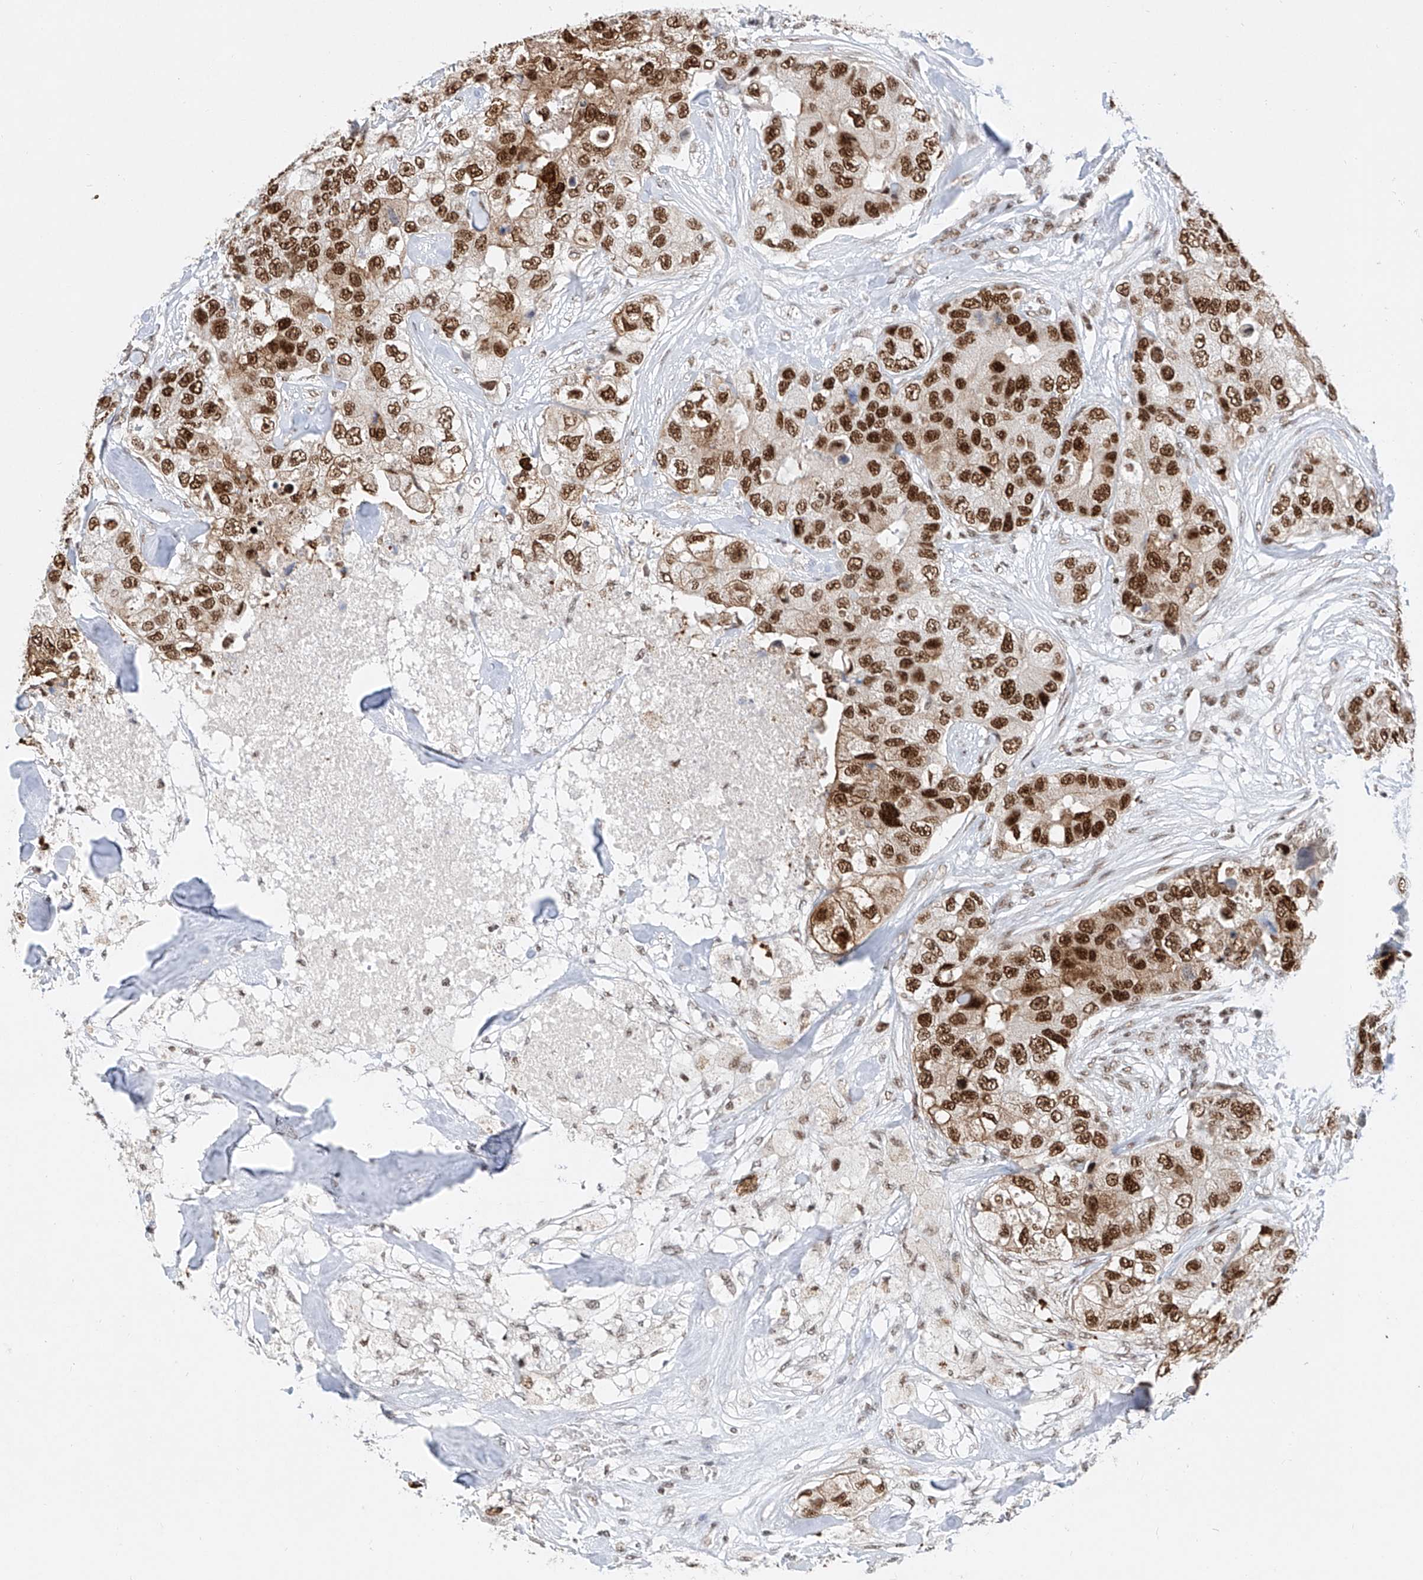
{"staining": {"intensity": "strong", "quantity": ">75%", "location": "nuclear"}, "tissue": "breast cancer", "cell_type": "Tumor cells", "image_type": "cancer", "snomed": [{"axis": "morphology", "description": "Duct carcinoma"}, {"axis": "topography", "description": "Breast"}], "caption": "This is an image of IHC staining of breast cancer (intraductal carcinoma), which shows strong expression in the nuclear of tumor cells.", "gene": "TAF4", "patient": {"sex": "female", "age": 62}}